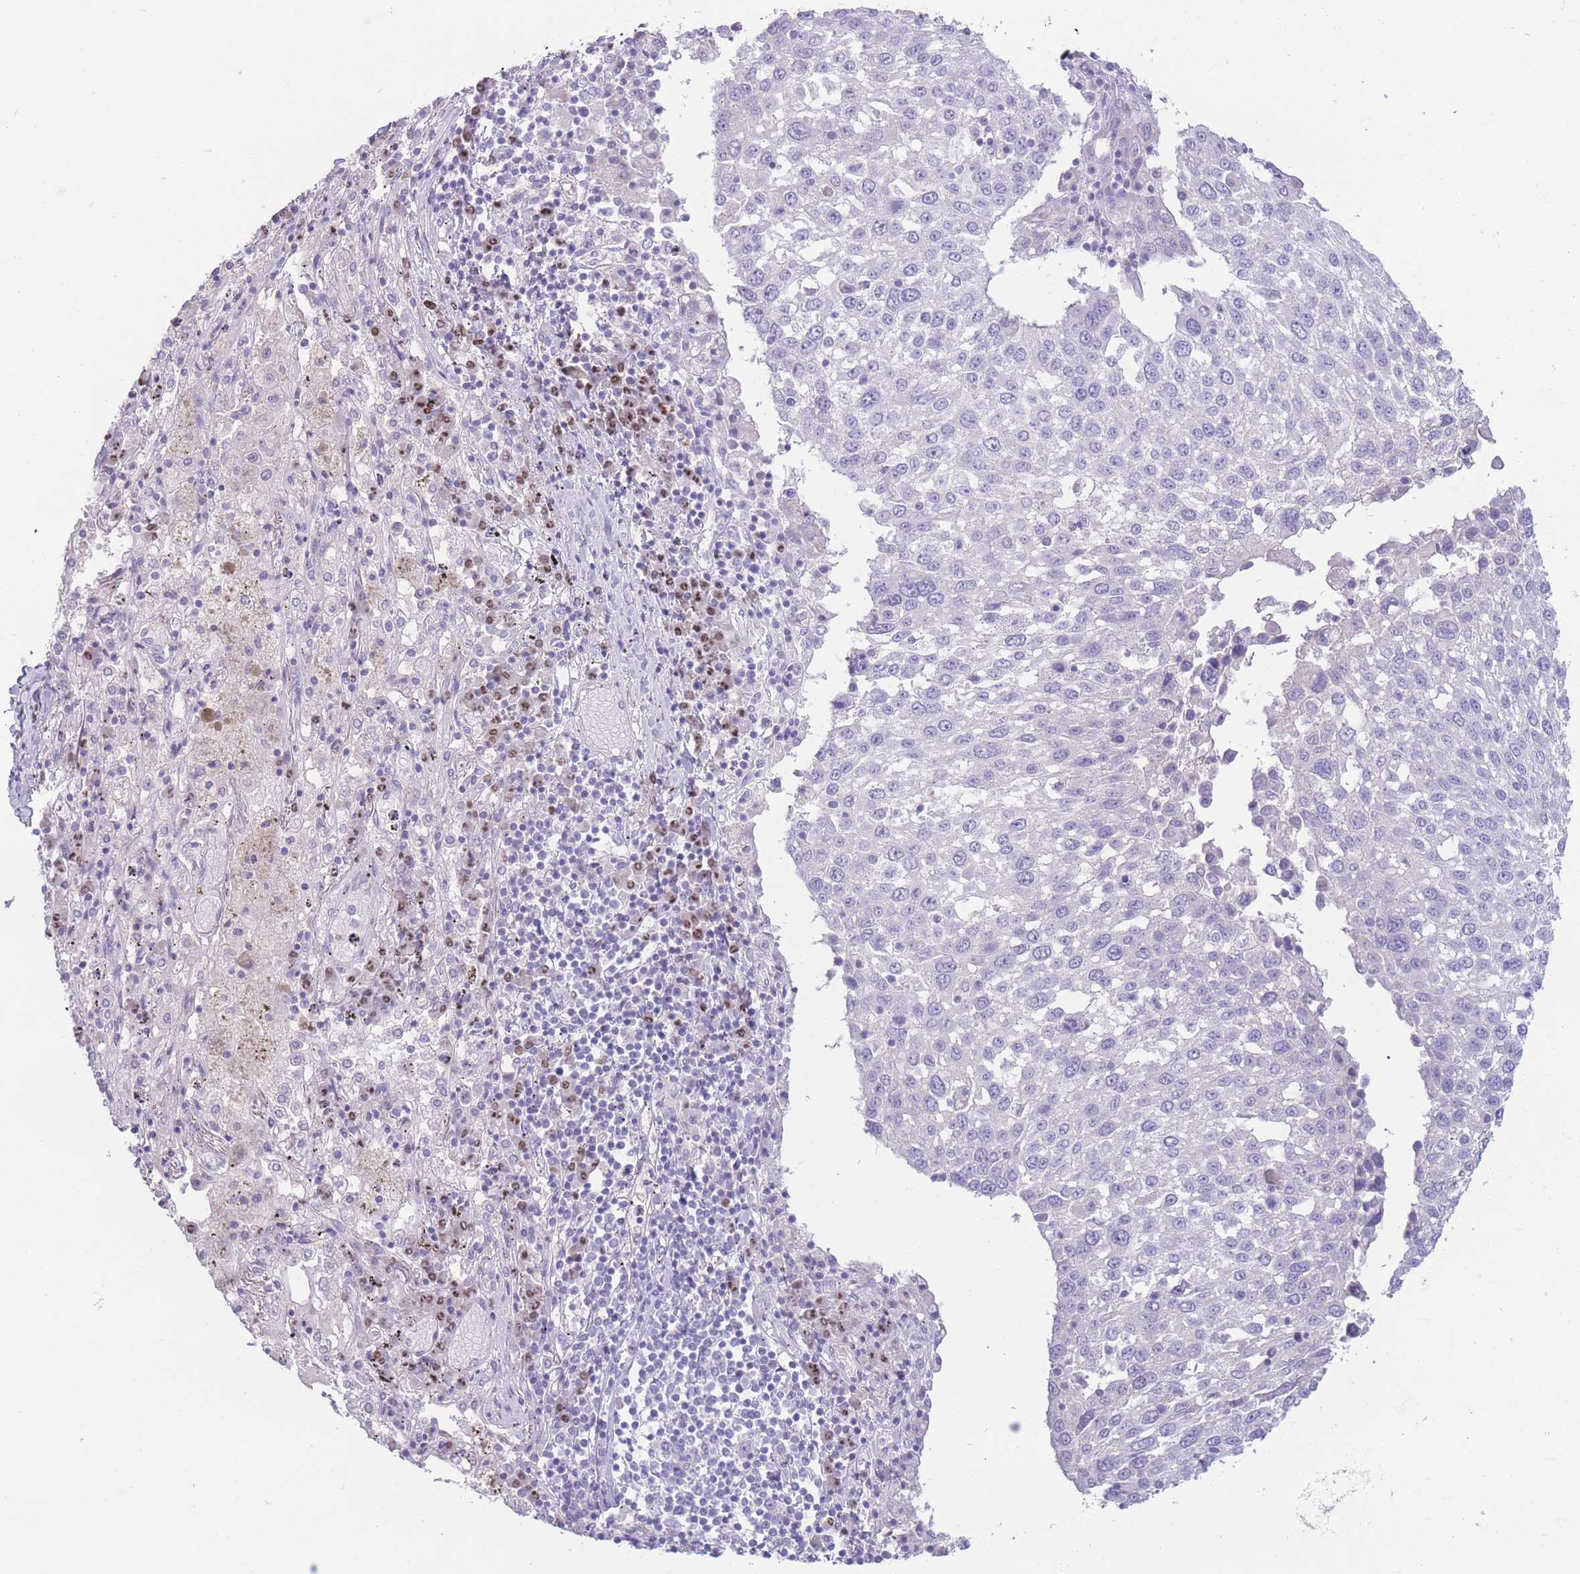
{"staining": {"intensity": "negative", "quantity": "none", "location": "none"}, "tissue": "lung cancer", "cell_type": "Tumor cells", "image_type": "cancer", "snomed": [{"axis": "morphology", "description": "Squamous cell carcinoma, NOS"}, {"axis": "topography", "description": "Lung"}], "caption": "A high-resolution histopathology image shows immunohistochemistry (IHC) staining of squamous cell carcinoma (lung), which exhibits no significant staining in tumor cells.", "gene": "BHLHA15", "patient": {"sex": "male", "age": 65}}